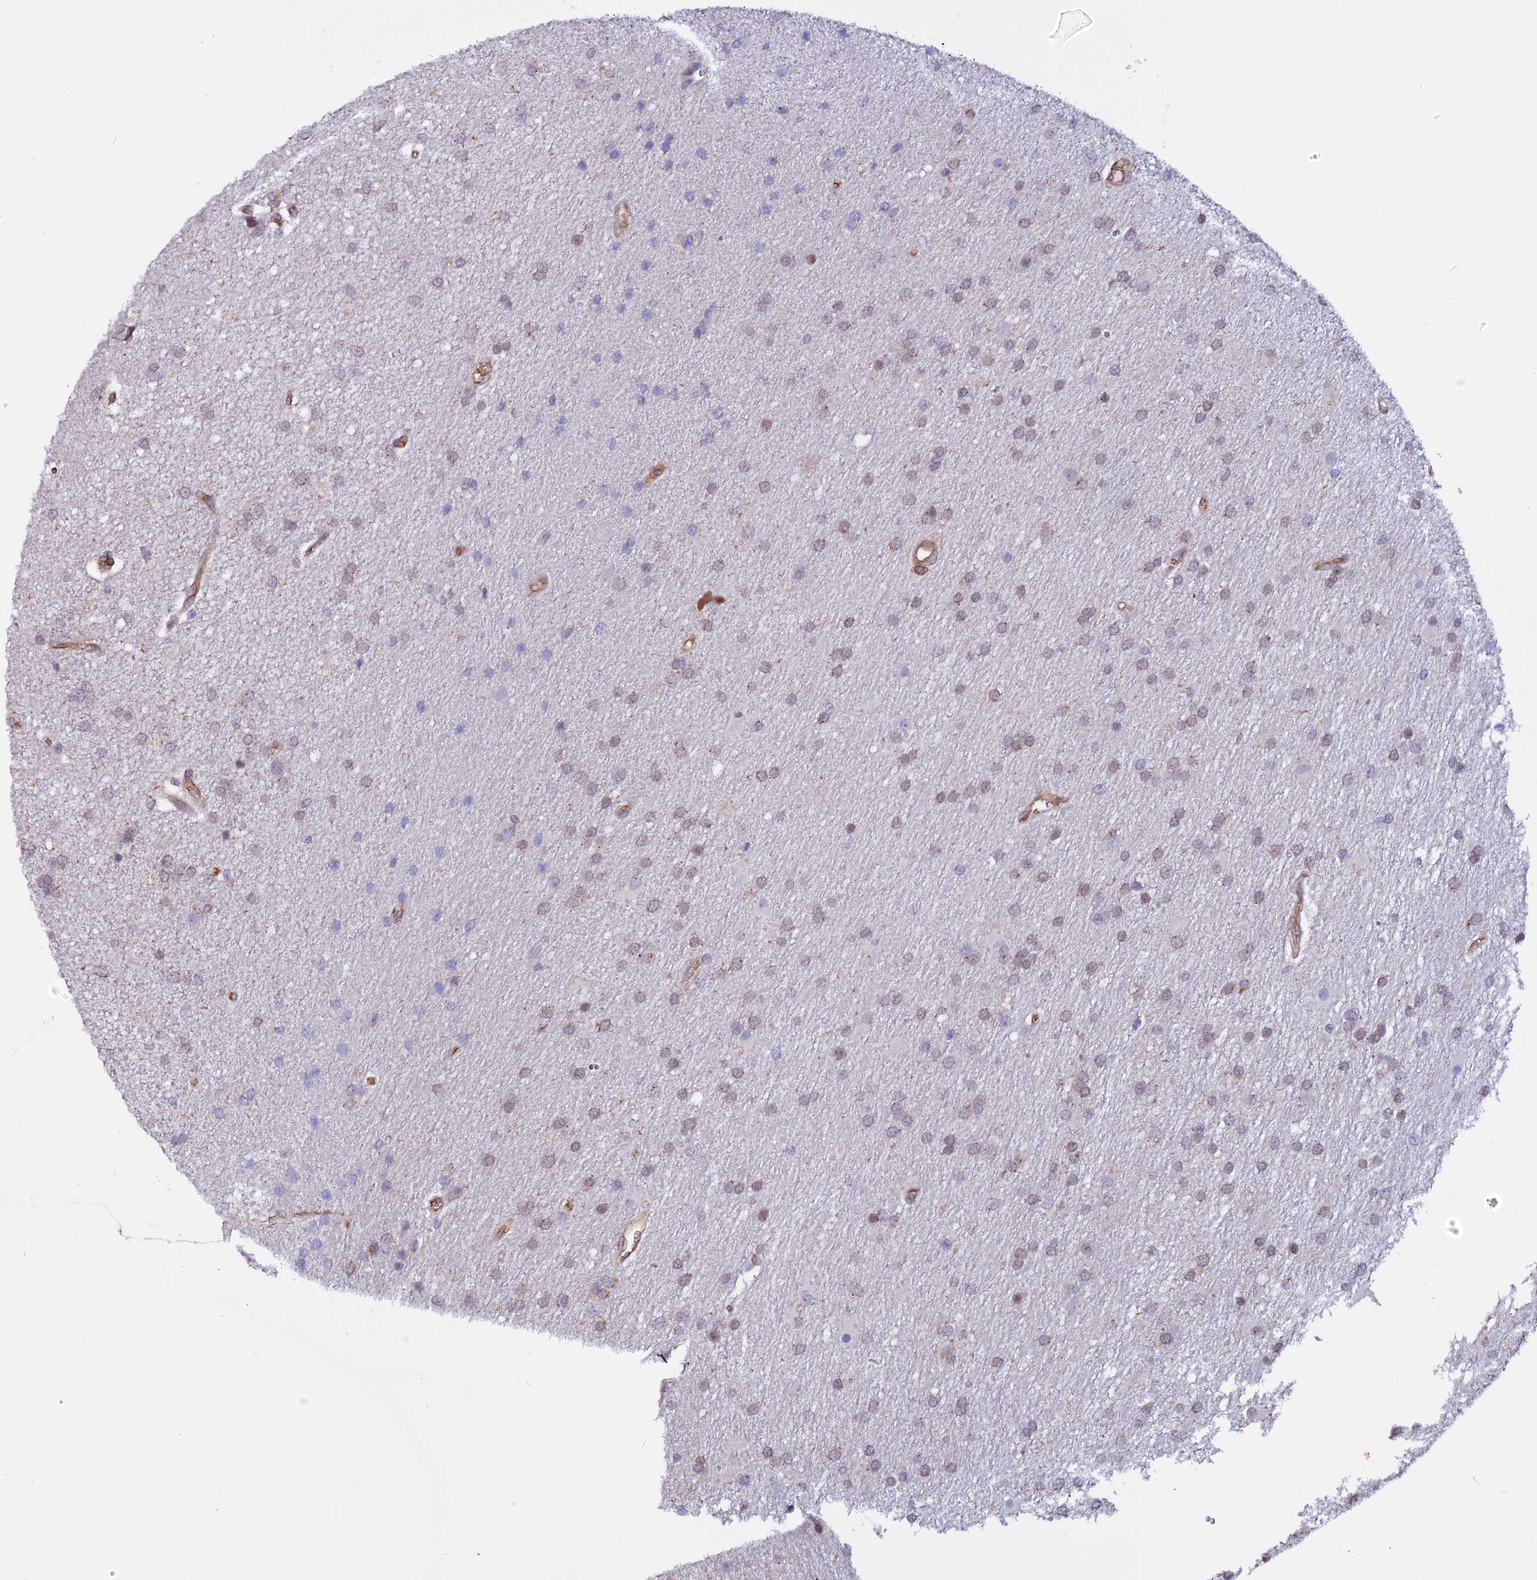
{"staining": {"intensity": "negative", "quantity": "none", "location": "none"}, "tissue": "glioma", "cell_type": "Tumor cells", "image_type": "cancer", "snomed": [{"axis": "morphology", "description": "Glioma, malignant, Low grade"}, {"axis": "topography", "description": "Brain"}], "caption": "Immunohistochemistry micrograph of malignant low-grade glioma stained for a protein (brown), which reveals no expression in tumor cells. (DAB (3,3'-diaminobenzidine) immunohistochemistry with hematoxylin counter stain).", "gene": "USP17L15", "patient": {"sex": "male", "age": 66}}